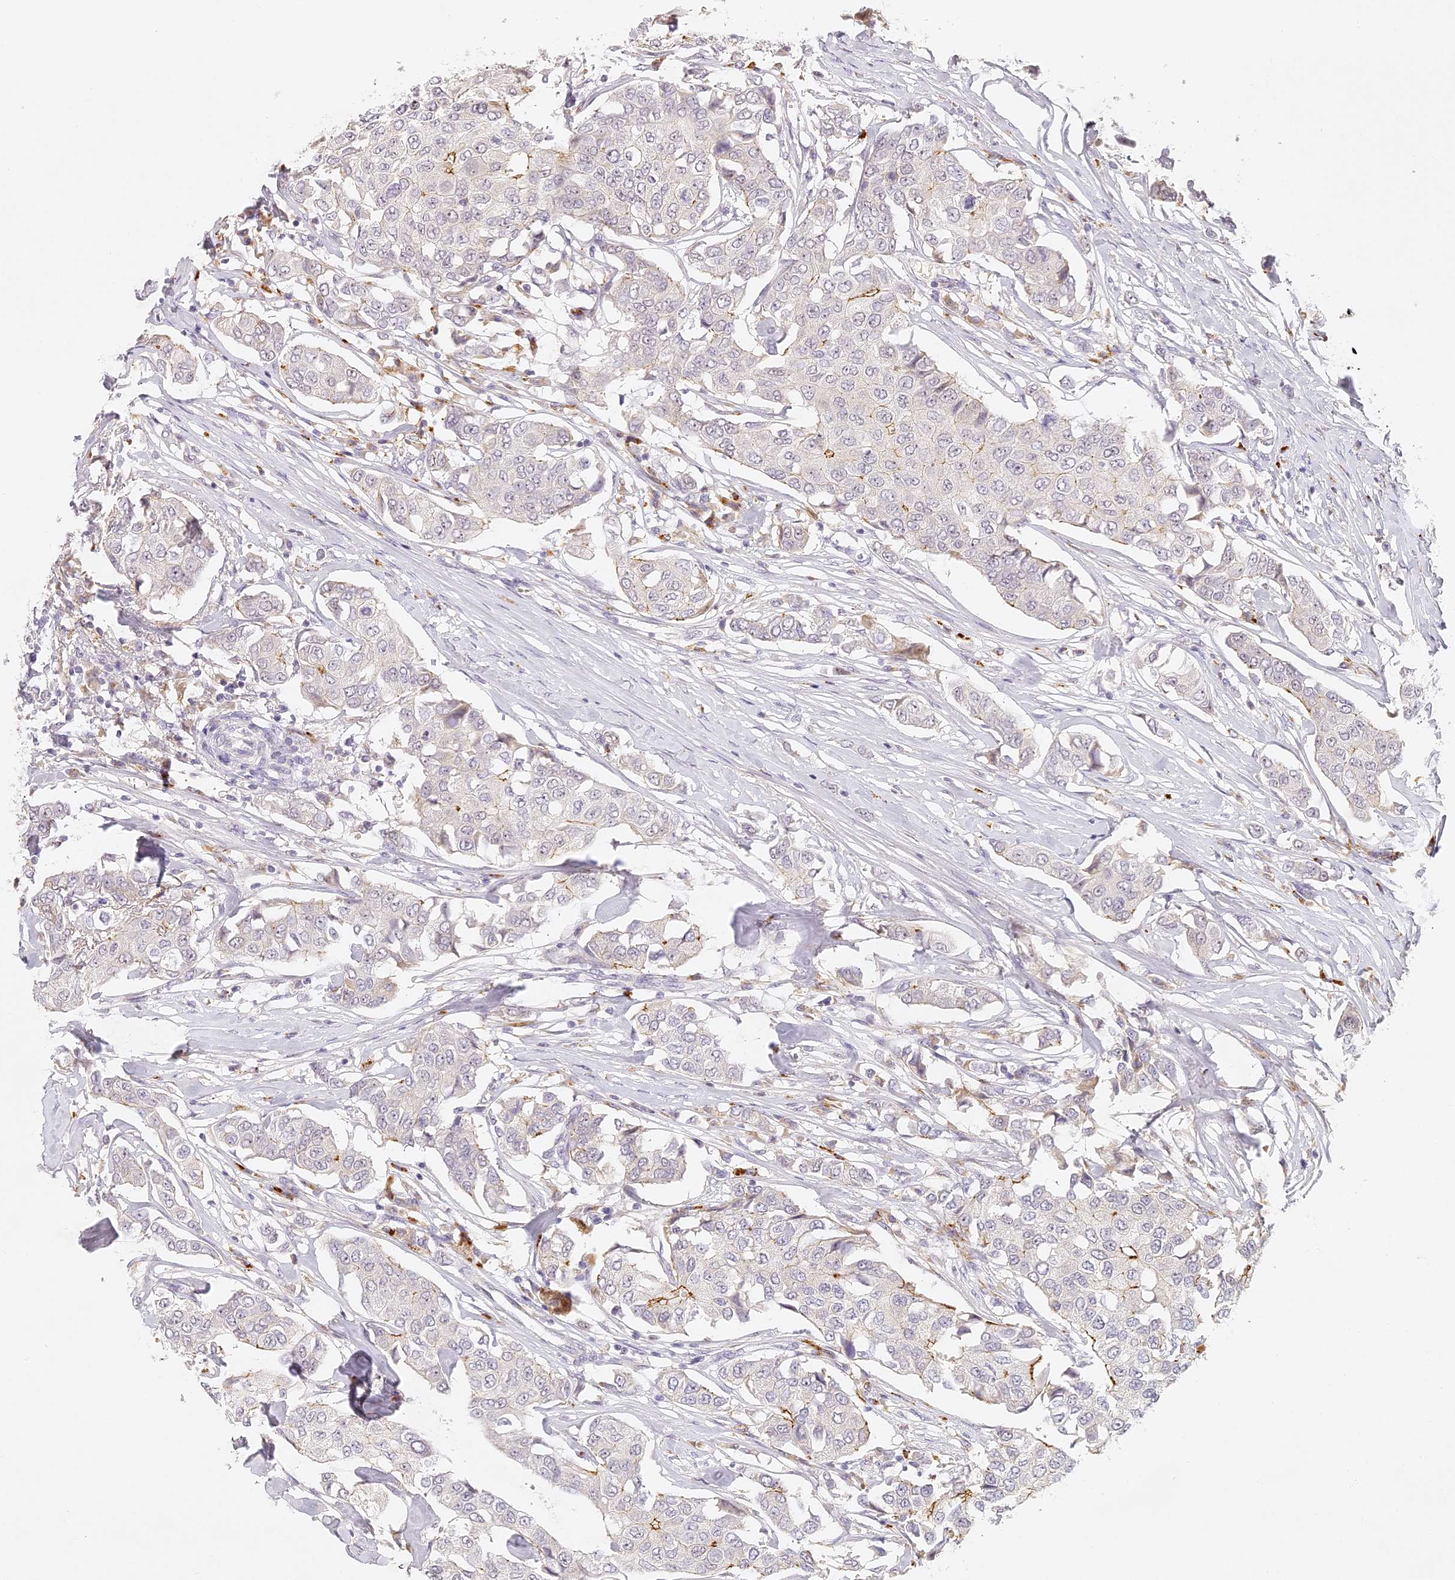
{"staining": {"intensity": "moderate", "quantity": "<25%", "location": "cytoplasmic/membranous"}, "tissue": "breast cancer", "cell_type": "Tumor cells", "image_type": "cancer", "snomed": [{"axis": "morphology", "description": "Duct carcinoma"}, {"axis": "topography", "description": "Breast"}], "caption": "Breast cancer stained with a brown dye displays moderate cytoplasmic/membranous positive positivity in approximately <25% of tumor cells.", "gene": "ELL3", "patient": {"sex": "female", "age": 80}}